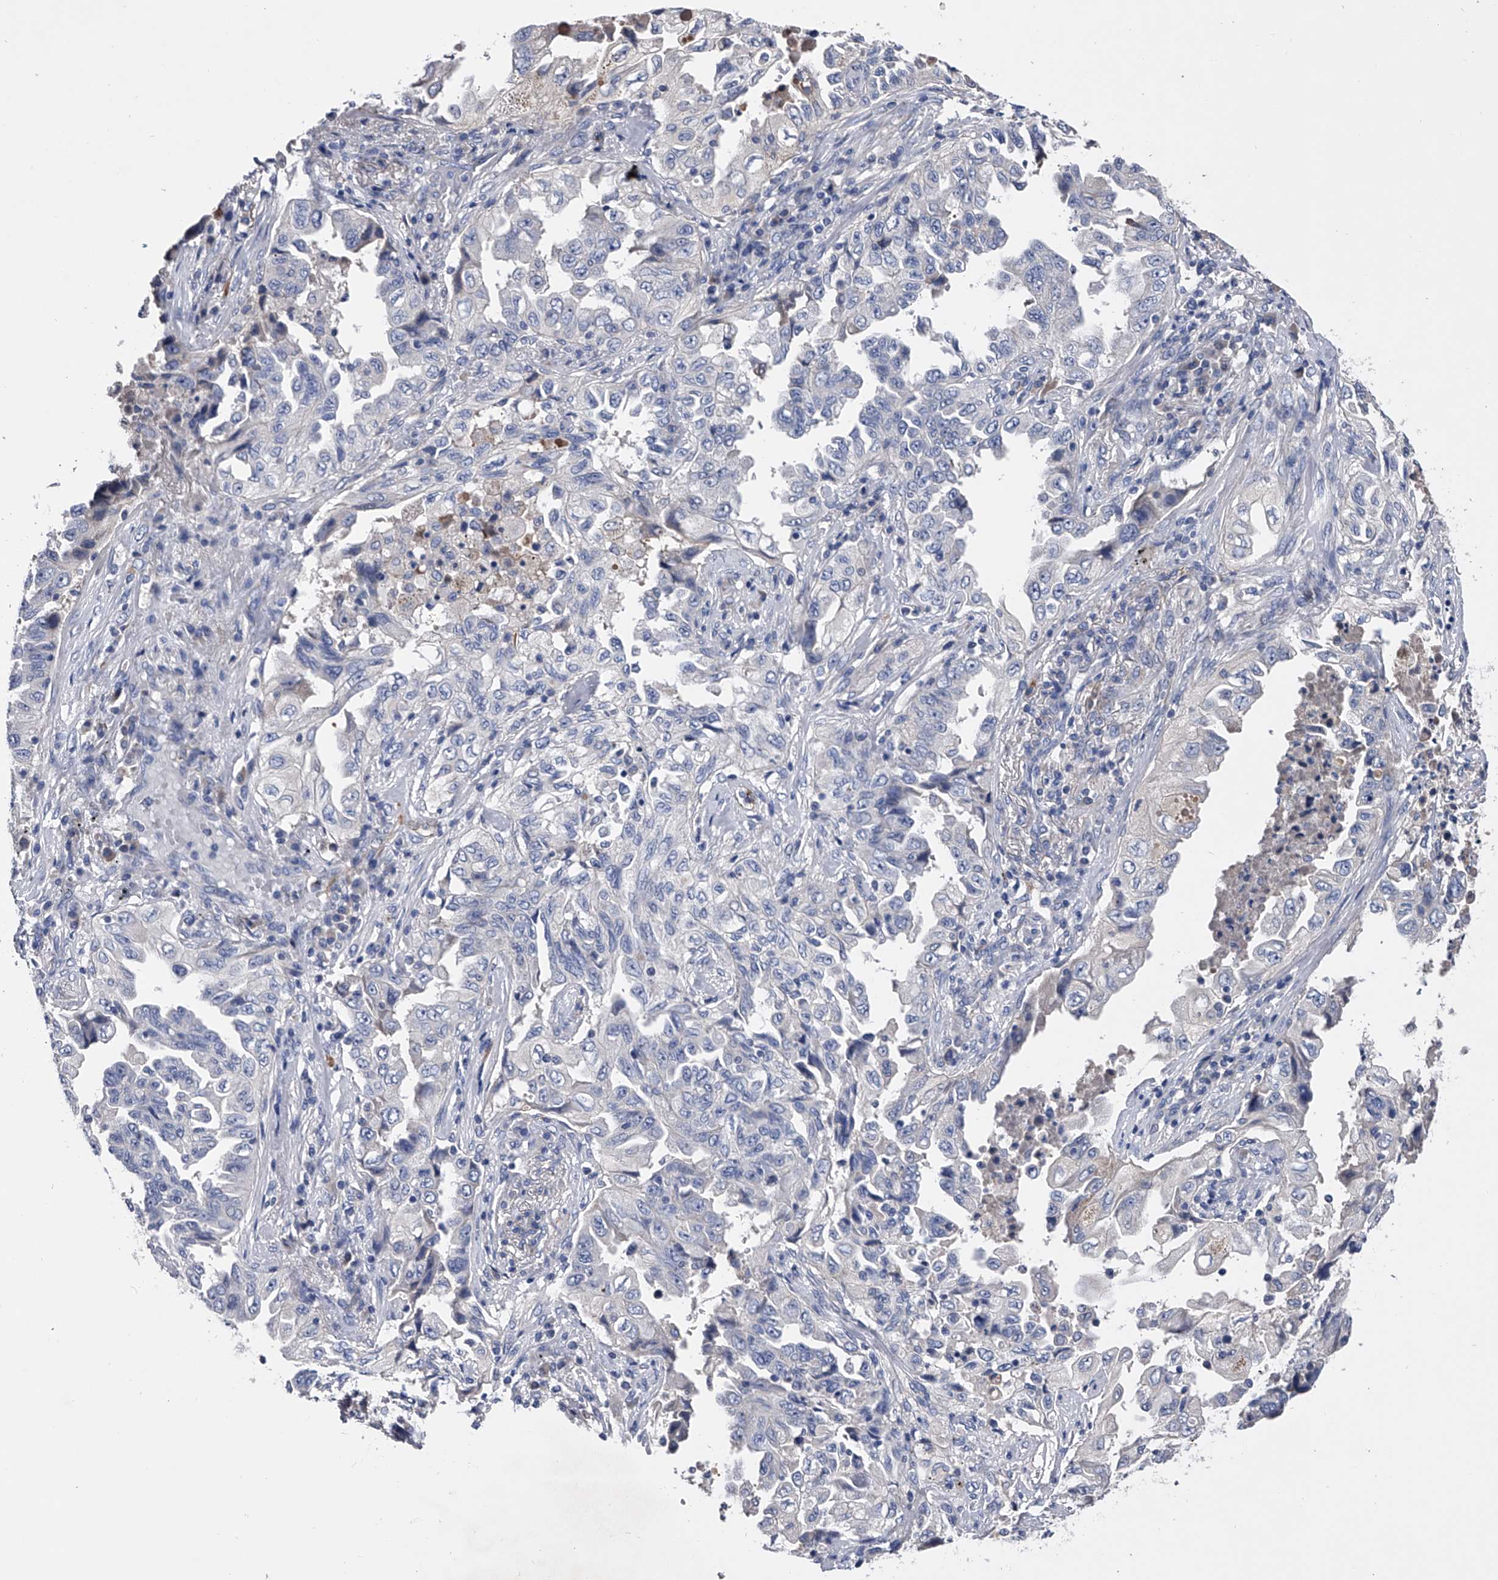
{"staining": {"intensity": "negative", "quantity": "none", "location": "none"}, "tissue": "lung cancer", "cell_type": "Tumor cells", "image_type": "cancer", "snomed": [{"axis": "morphology", "description": "Adenocarcinoma, NOS"}, {"axis": "topography", "description": "Lung"}], "caption": "Immunohistochemistry histopathology image of human adenocarcinoma (lung) stained for a protein (brown), which reveals no positivity in tumor cells.", "gene": "EFCAB7", "patient": {"sex": "female", "age": 51}}